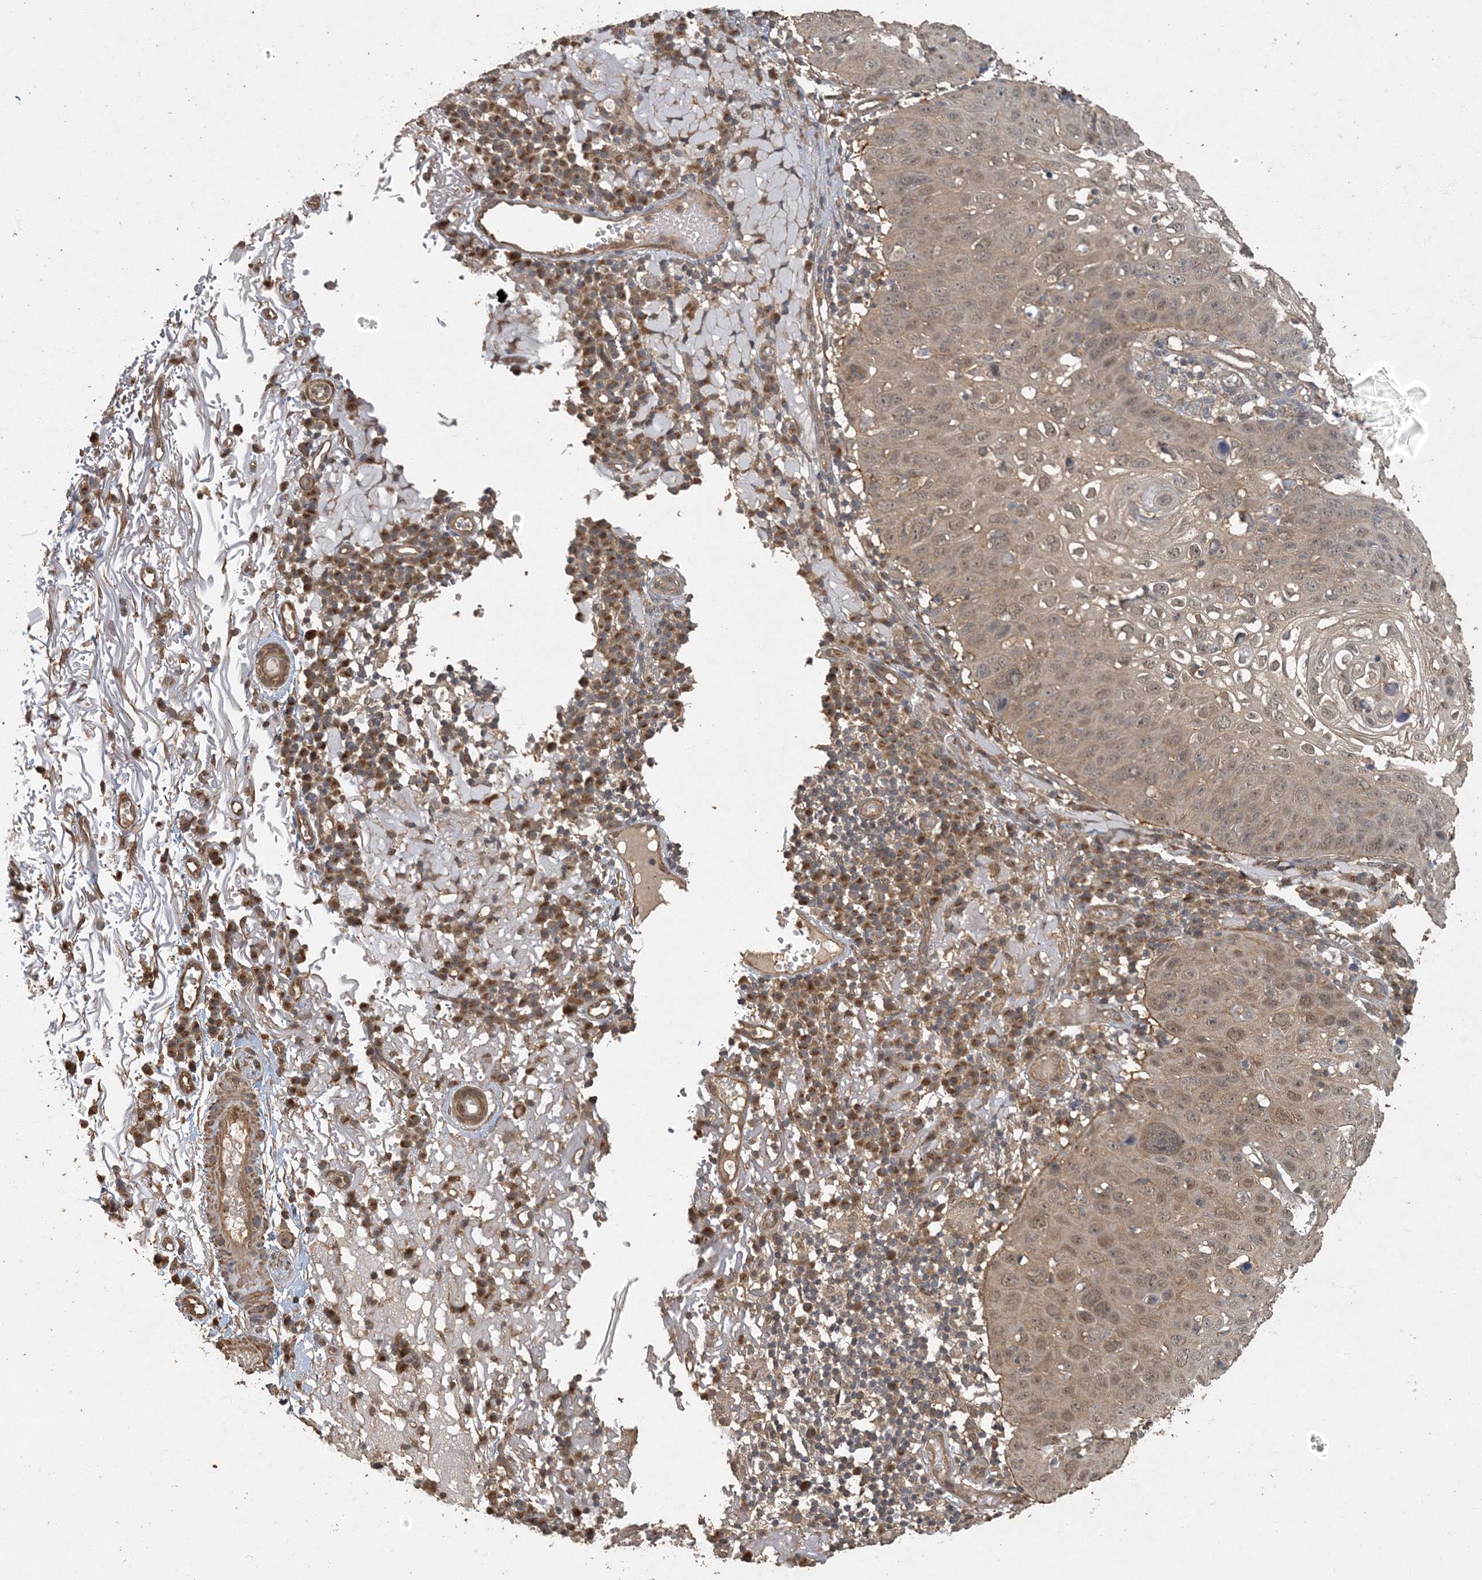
{"staining": {"intensity": "moderate", "quantity": ">75%", "location": "cytoplasmic/membranous,nuclear"}, "tissue": "skin cancer", "cell_type": "Tumor cells", "image_type": "cancer", "snomed": [{"axis": "morphology", "description": "Squamous cell carcinoma, NOS"}, {"axis": "topography", "description": "Skin"}], "caption": "Skin cancer (squamous cell carcinoma) stained with a protein marker demonstrates moderate staining in tumor cells.", "gene": "AK9", "patient": {"sex": "female", "age": 90}}